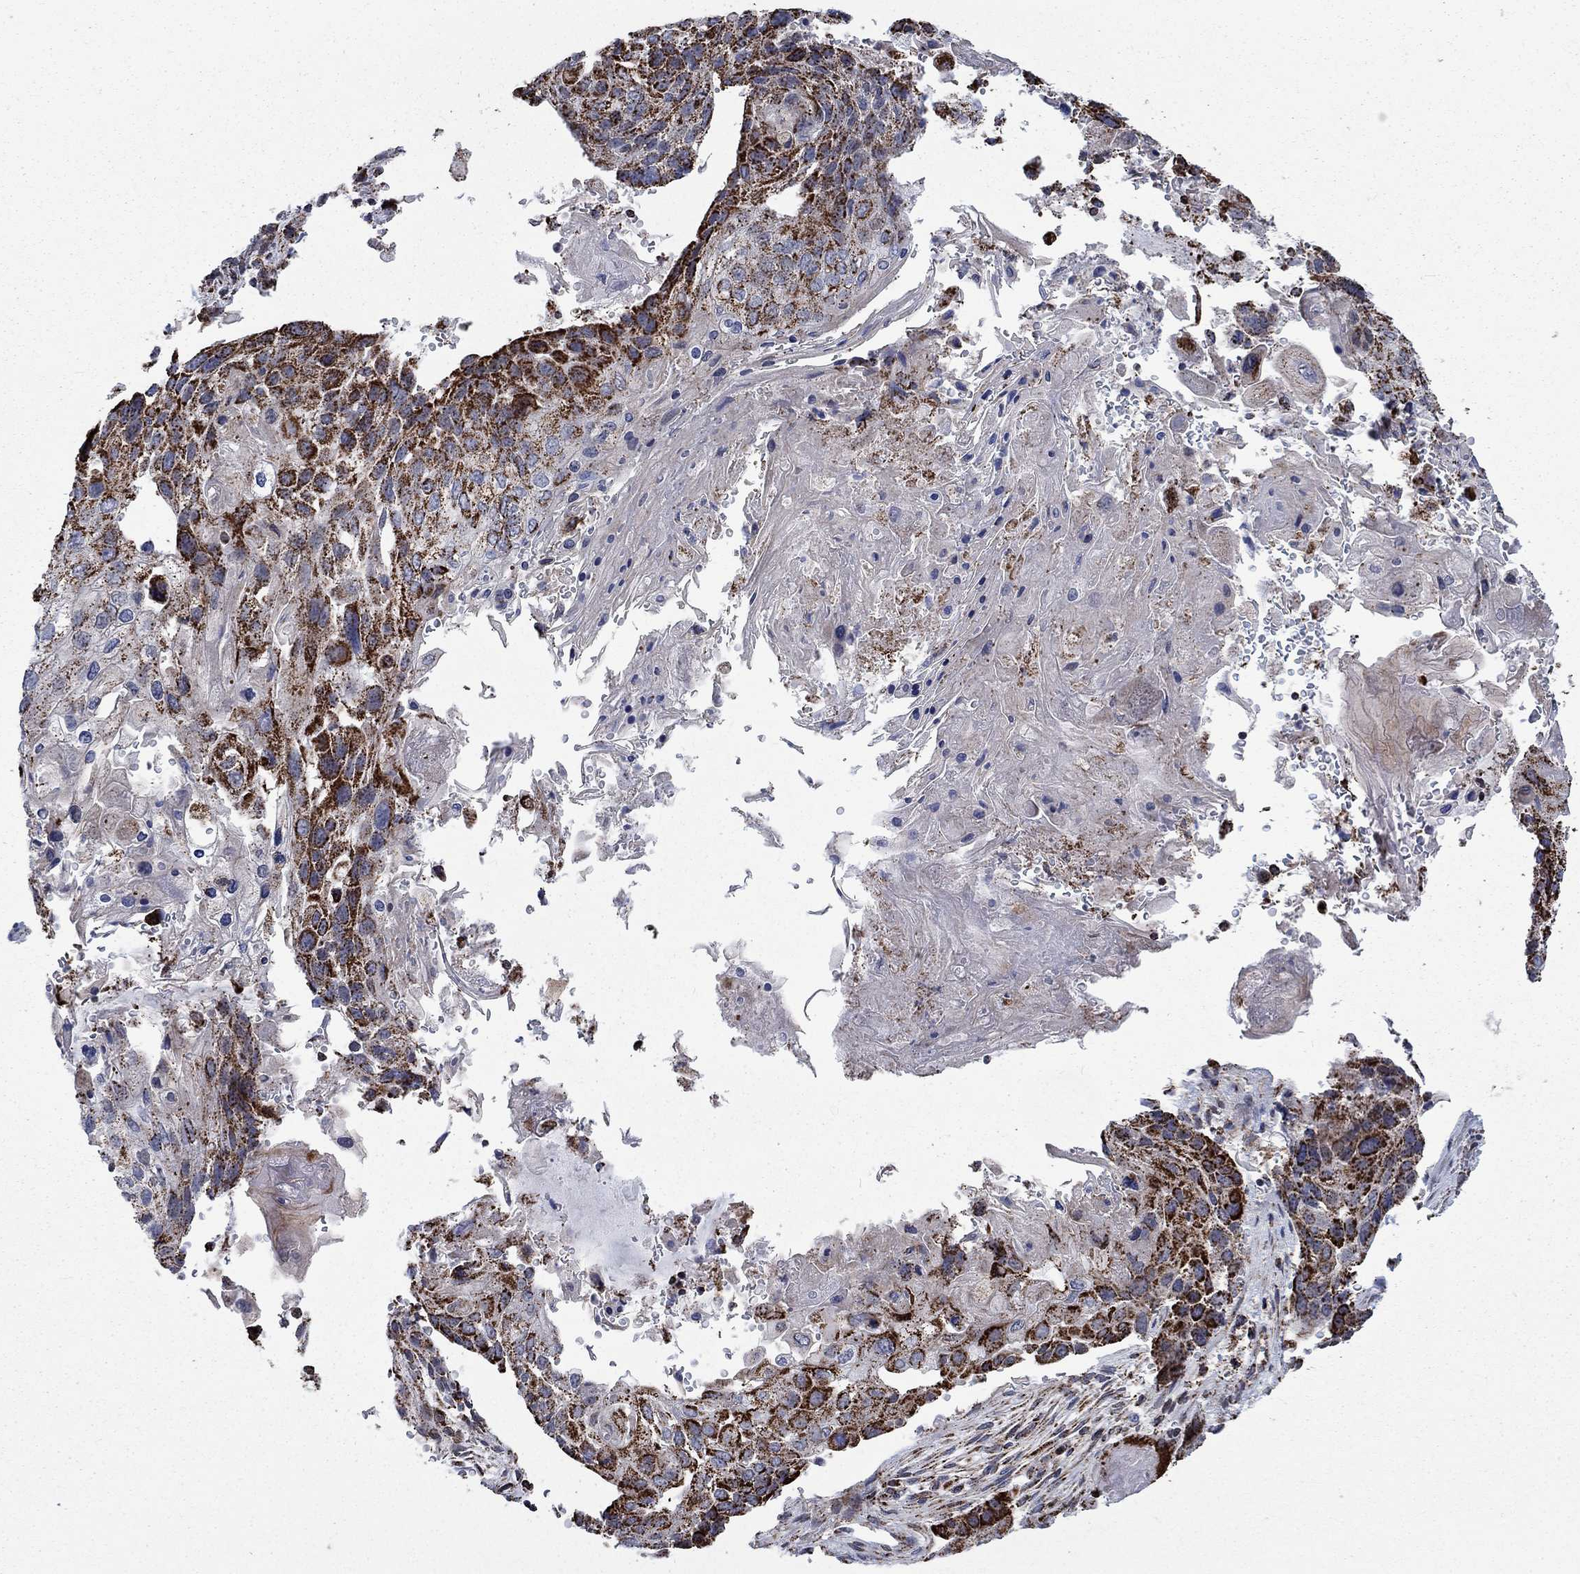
{"staining": {"intensity": "strong", "quantity": ">75%", "location": "cytoplasmic/membranous"}, "tissue": "lung cancer", "cell_type": "Tumor cells", "image_type": "cancer", "snomed": [{"axis": "morphology", "description": "Normal tissue, NOS"}, {"axis": "morphology", "description": "Squamous cell carcinoma, NOS"}, {"axis": "topography", "description": "Bronchus"}, {"axis": "topography", "description": "Lung"}], "caption": "Protein expression analysis of lung cancer (squamous cell carcinoma) demonstrates strong cytoplasmic/membranous staining in approximately >75% of tumor cells.", "gene": "MOAP1", "patient": {"sex": "male", "age": 69}}